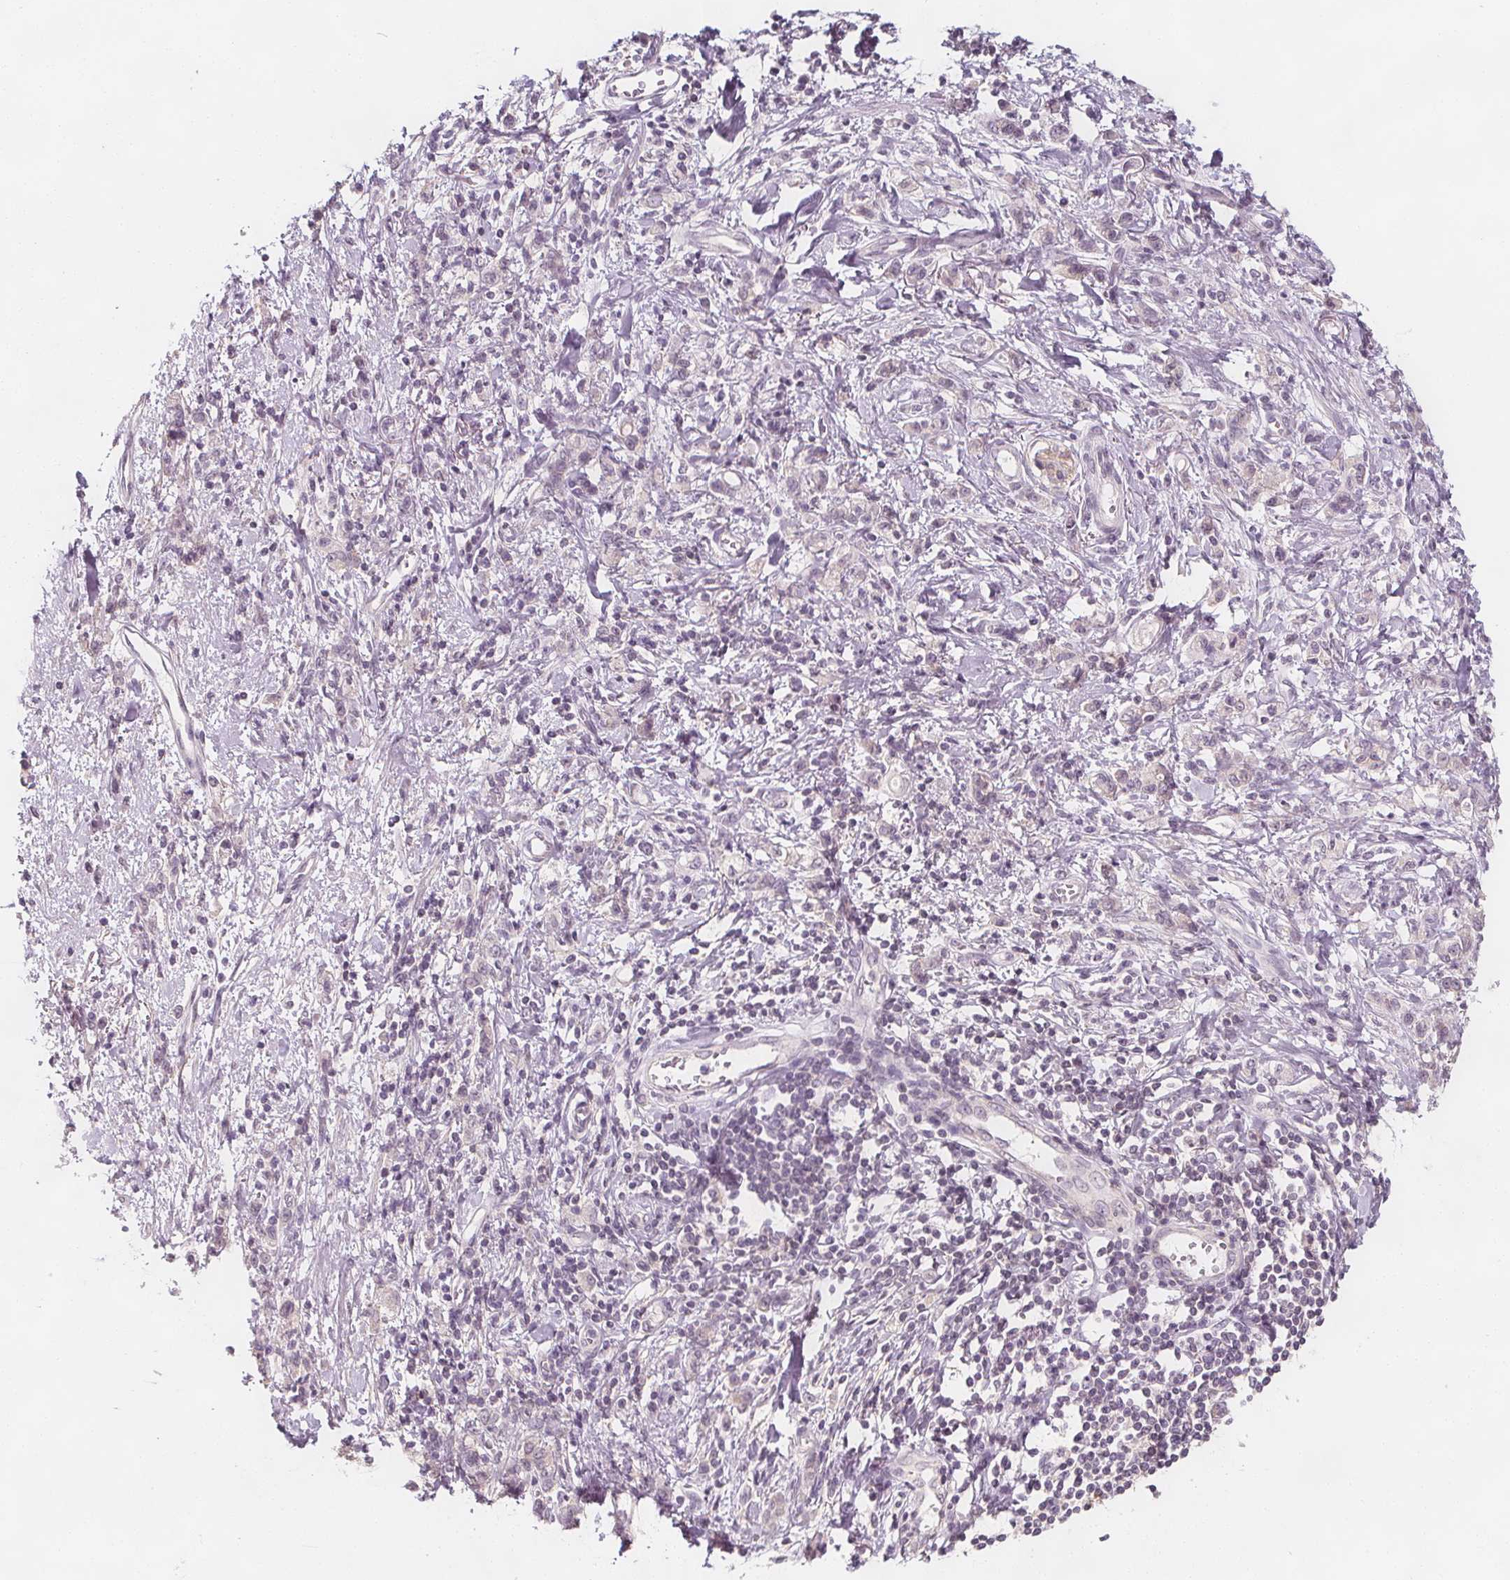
{"staining": {"intensity": "negative", "quantity": "none", "location": "none"}, "tissue": "stomach cancer", "cell_type": "Tumor cells", "image_type": "cancer", "snomed": [{"axis": "morphology", "description": "Adenocarcinoma, NOS"}, {"axis": "topography", "description": "Stomach"}], "caption": "Immunohistochemistry micrograph of neoplastic tissue: human stomach cancer stained with DAB displays no significant protein staining in tumor cells. (DAB (3,3'-diaminobenzidine) IHC with hematoxylin counter stain).", "gene": "C1orf167", "patient": {"sex": "male", "age": 77}}